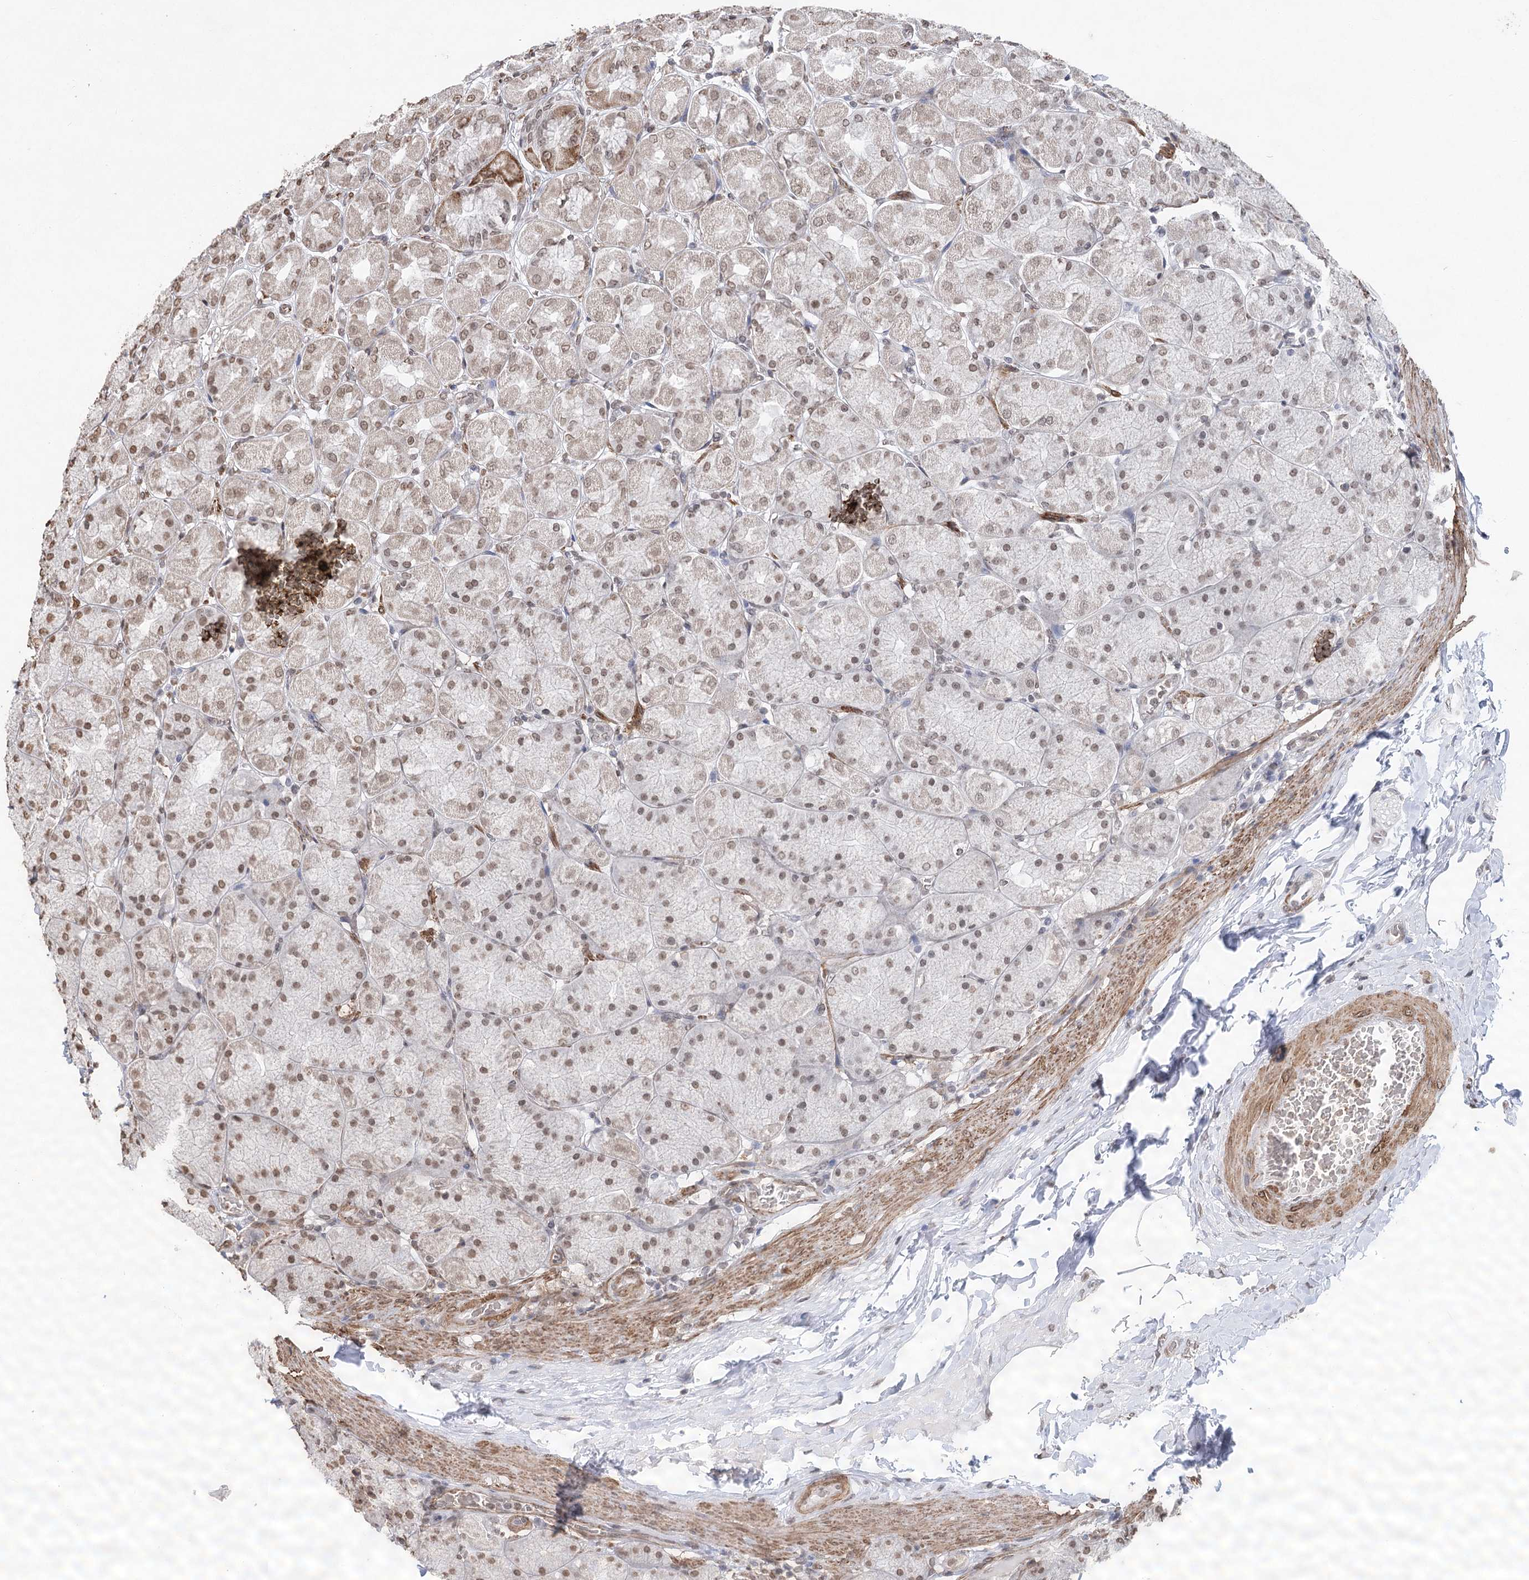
{"staining": {"intensity": "weak", "quantity": "25%-75%", "location": "nuclear"}, "tissue": "stomach", "cell_type": "Glandular cells", "image_type": "normal", "snomed": [{"axis": "morphology", "description": "Normal tissue, NOS"}, {"axis": "topography", "description": "Stomach, upper"}], "caption": "A brown stain labels weak nuclear staining of a protein in glandular cells of normal stomach. (DAB (3,3'-diaminobenzidine) IHC with brightfield microscopy, high magnification).", "gene": "ENSG00000275740", "patient": {"sex": "female", "age": 56}}